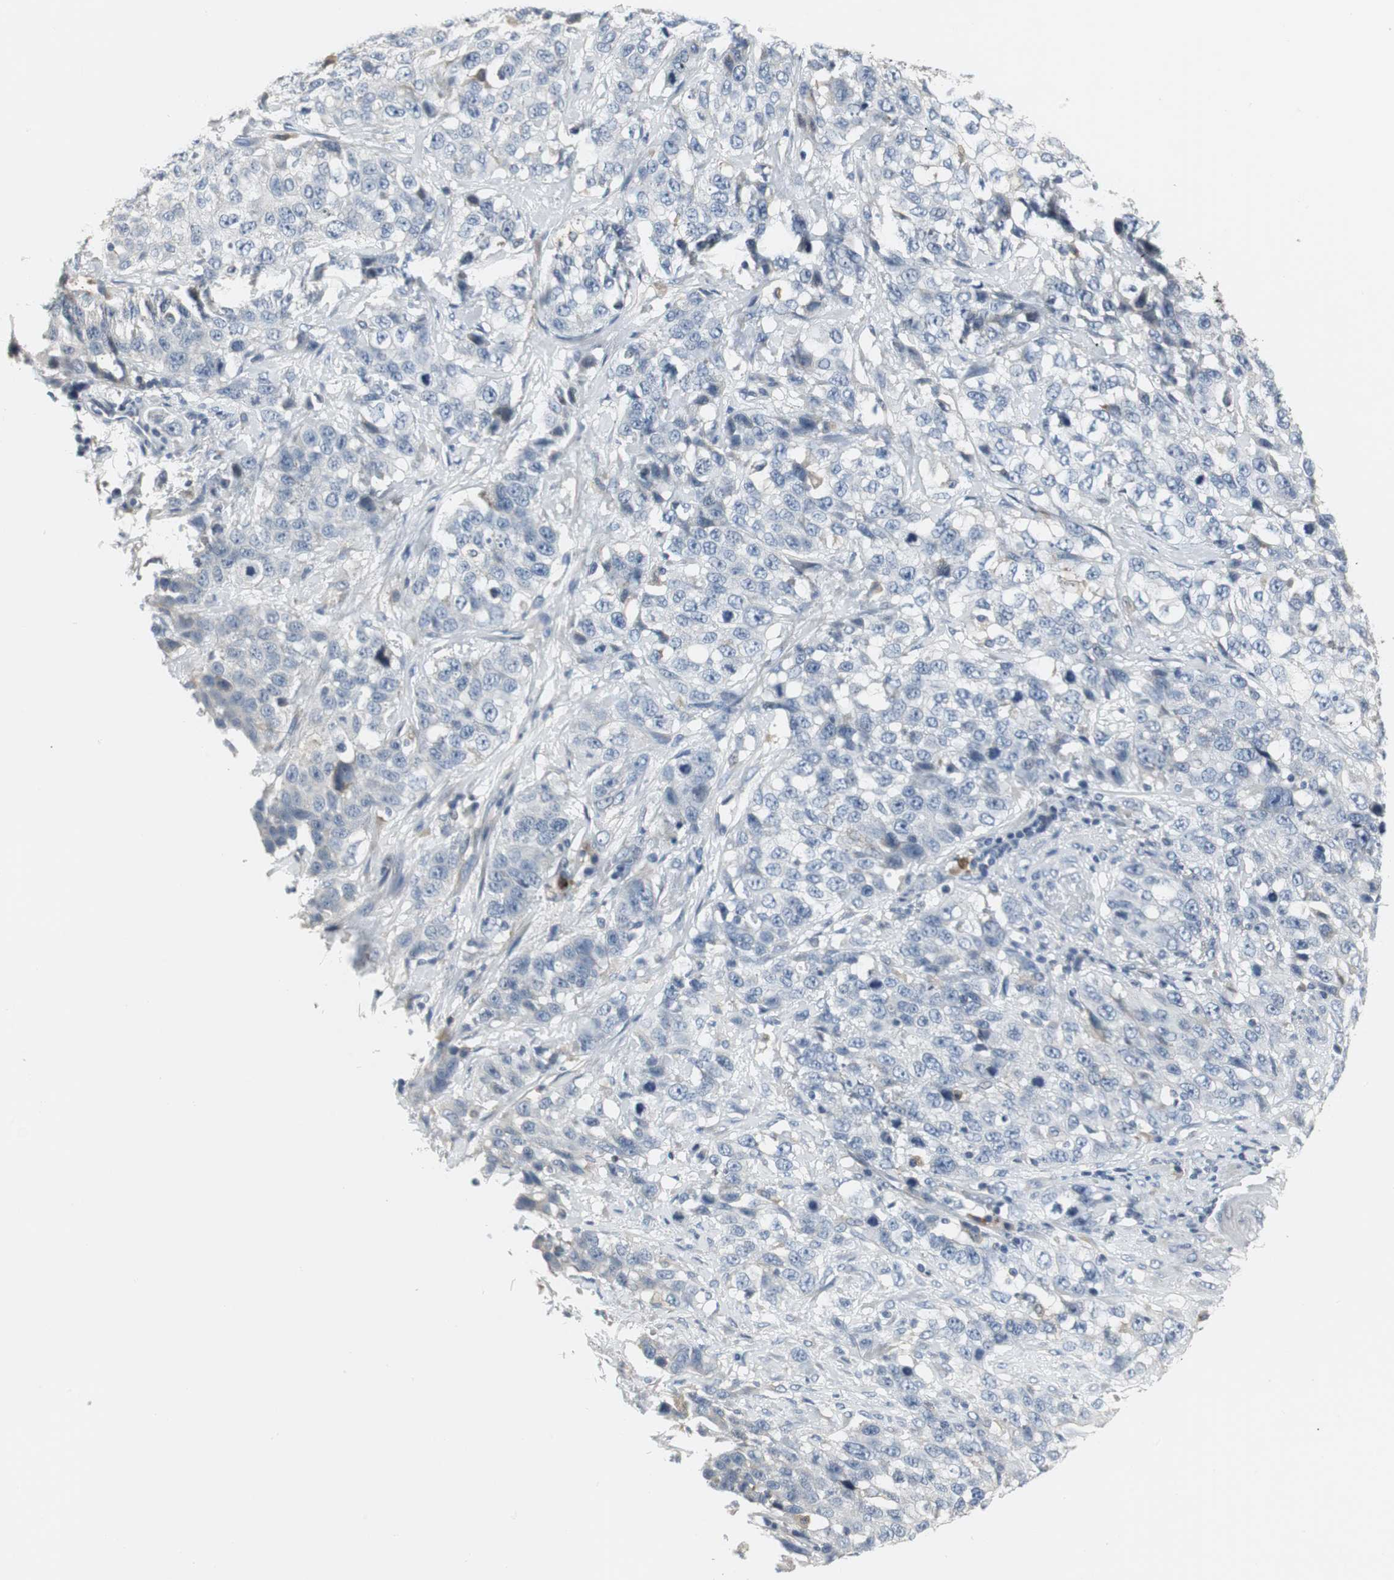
{"staining": {"intensity": "negative", "quantity": "none", "location": "none"}, "tissue": "stomach cancer", "cell_type": "Tumor cells", "image_type": "cancer", "snomed": [{"axis": "morphology", "description": "Normal tissue, NOS"}, {"axis": "morphology", "description": "Adenocarcinoma, NOS"}, {"axis": "topography", "description": "Stomach"}], "caption": "Immunohistochemical staining of stomach cancer (adenocarcinoma) shows no significant positivity in tumor cells.", "gene": "SLC2A5", "patient": {"sex": "male", "age": 48}}